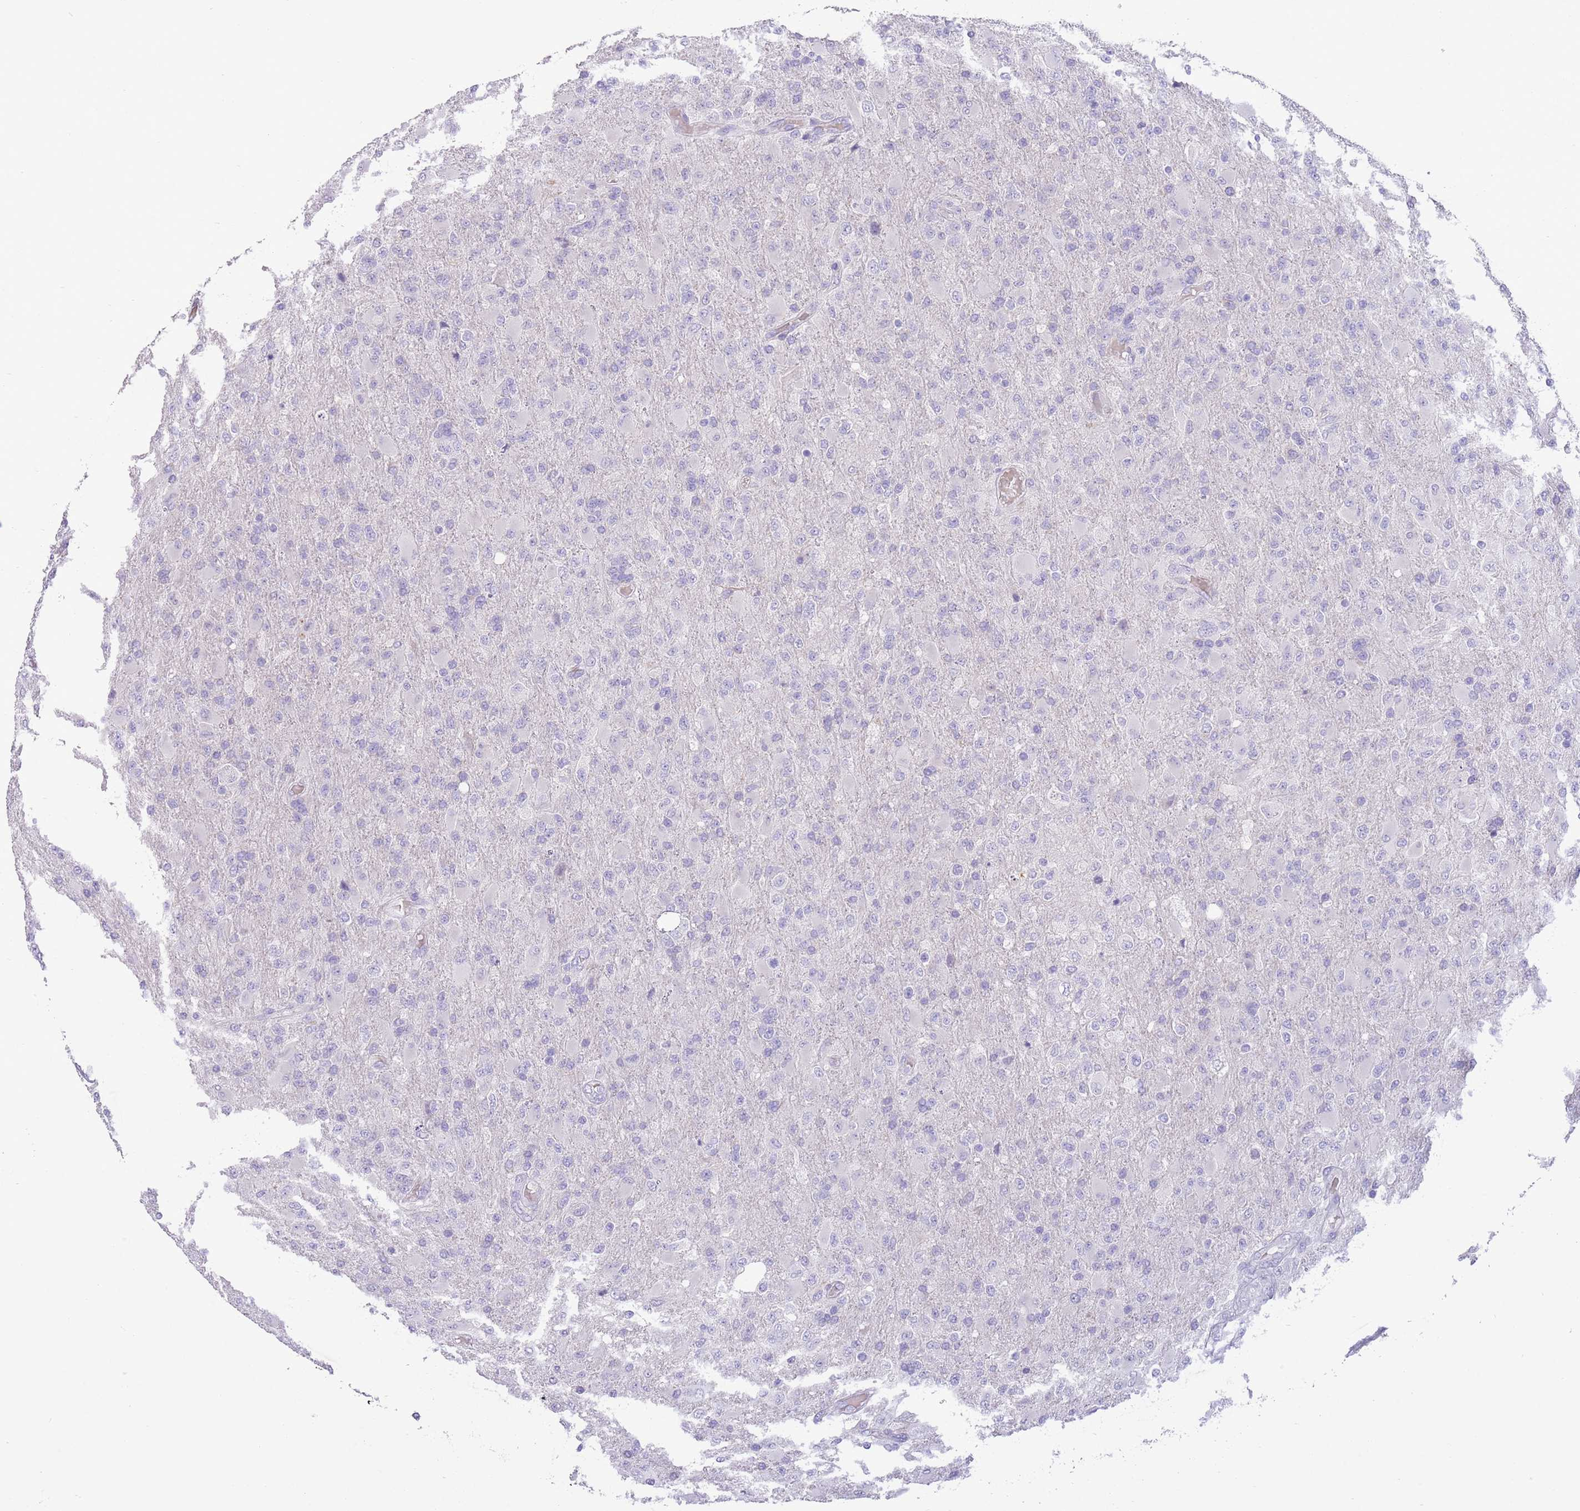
{"staining": {"intensity": "negative", "quantity": "none", "location": "none"}, "tissue": "glioma", "cell_type": "Tumor cells", "image_type": "cancer", "snomed": [{"axis": "morphology", "description": "Glioma, malignant, Low grade"}, {"axis": "topography", "description": "Brain"}], "caption": "Malignant glioma (low-grade) was stained to show a protein in brown. There is no significant expression in tumor cells.", "gene": "SFTPA1", "patient": {"sex": "male", "age": 65}}